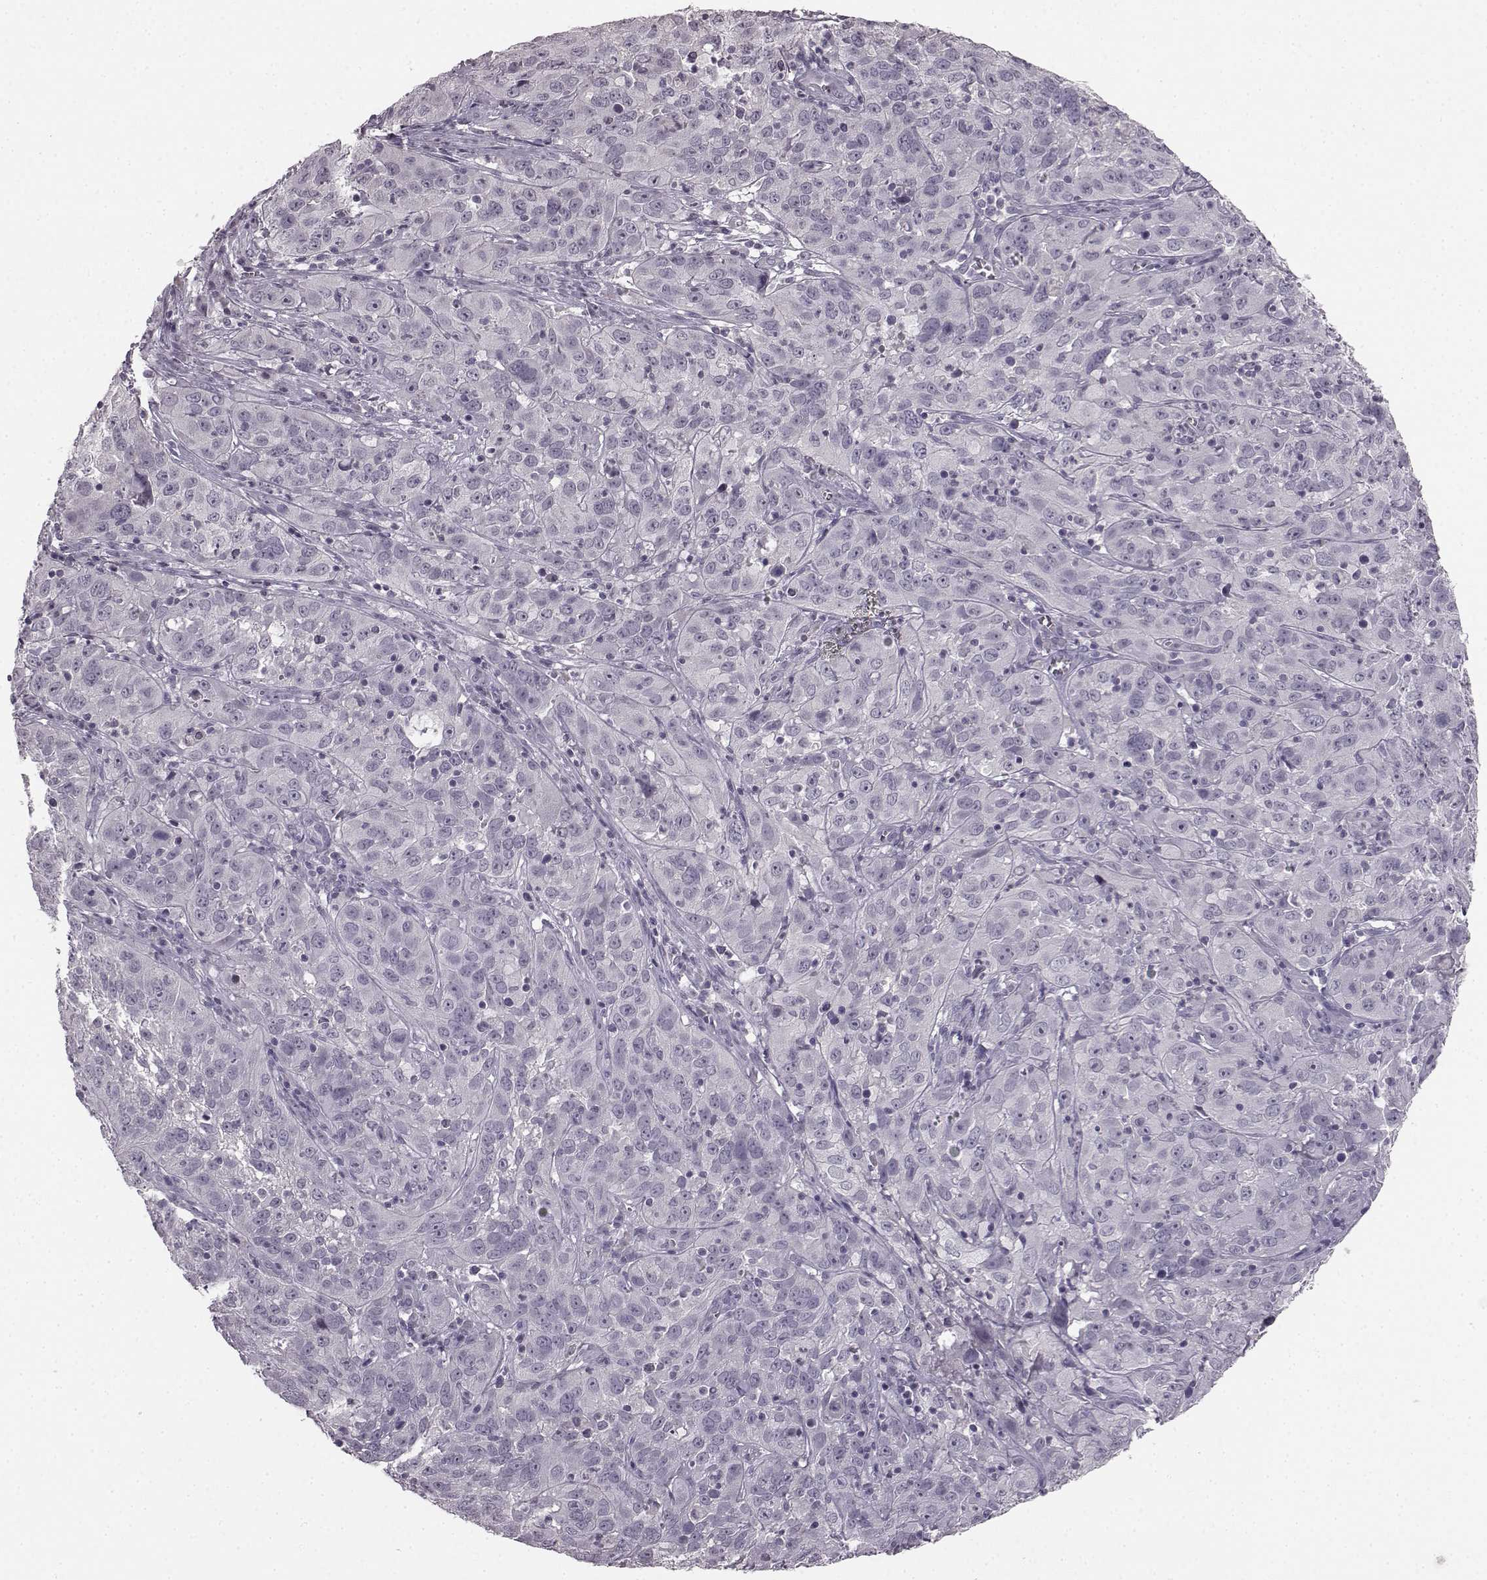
{"staining": {"intensity": "negative", "quantity": "none", "location": "none"}, "tissue": "cervical cancer", "cell_type": "Tumor cells", "image_type": "cancer", "snomed": [{"axis": "morphology", "description": "Squamous cell carcinoma, NOS"}, {"axis": "topography", "description": "Cervix"}], "caption": "Cervical squamous cell carcinoma was stained to show a protein in brown. There is no significant positivity in tumor cells.", "gene": "LHB", "patient": {"sex": "female", "age": 32}}